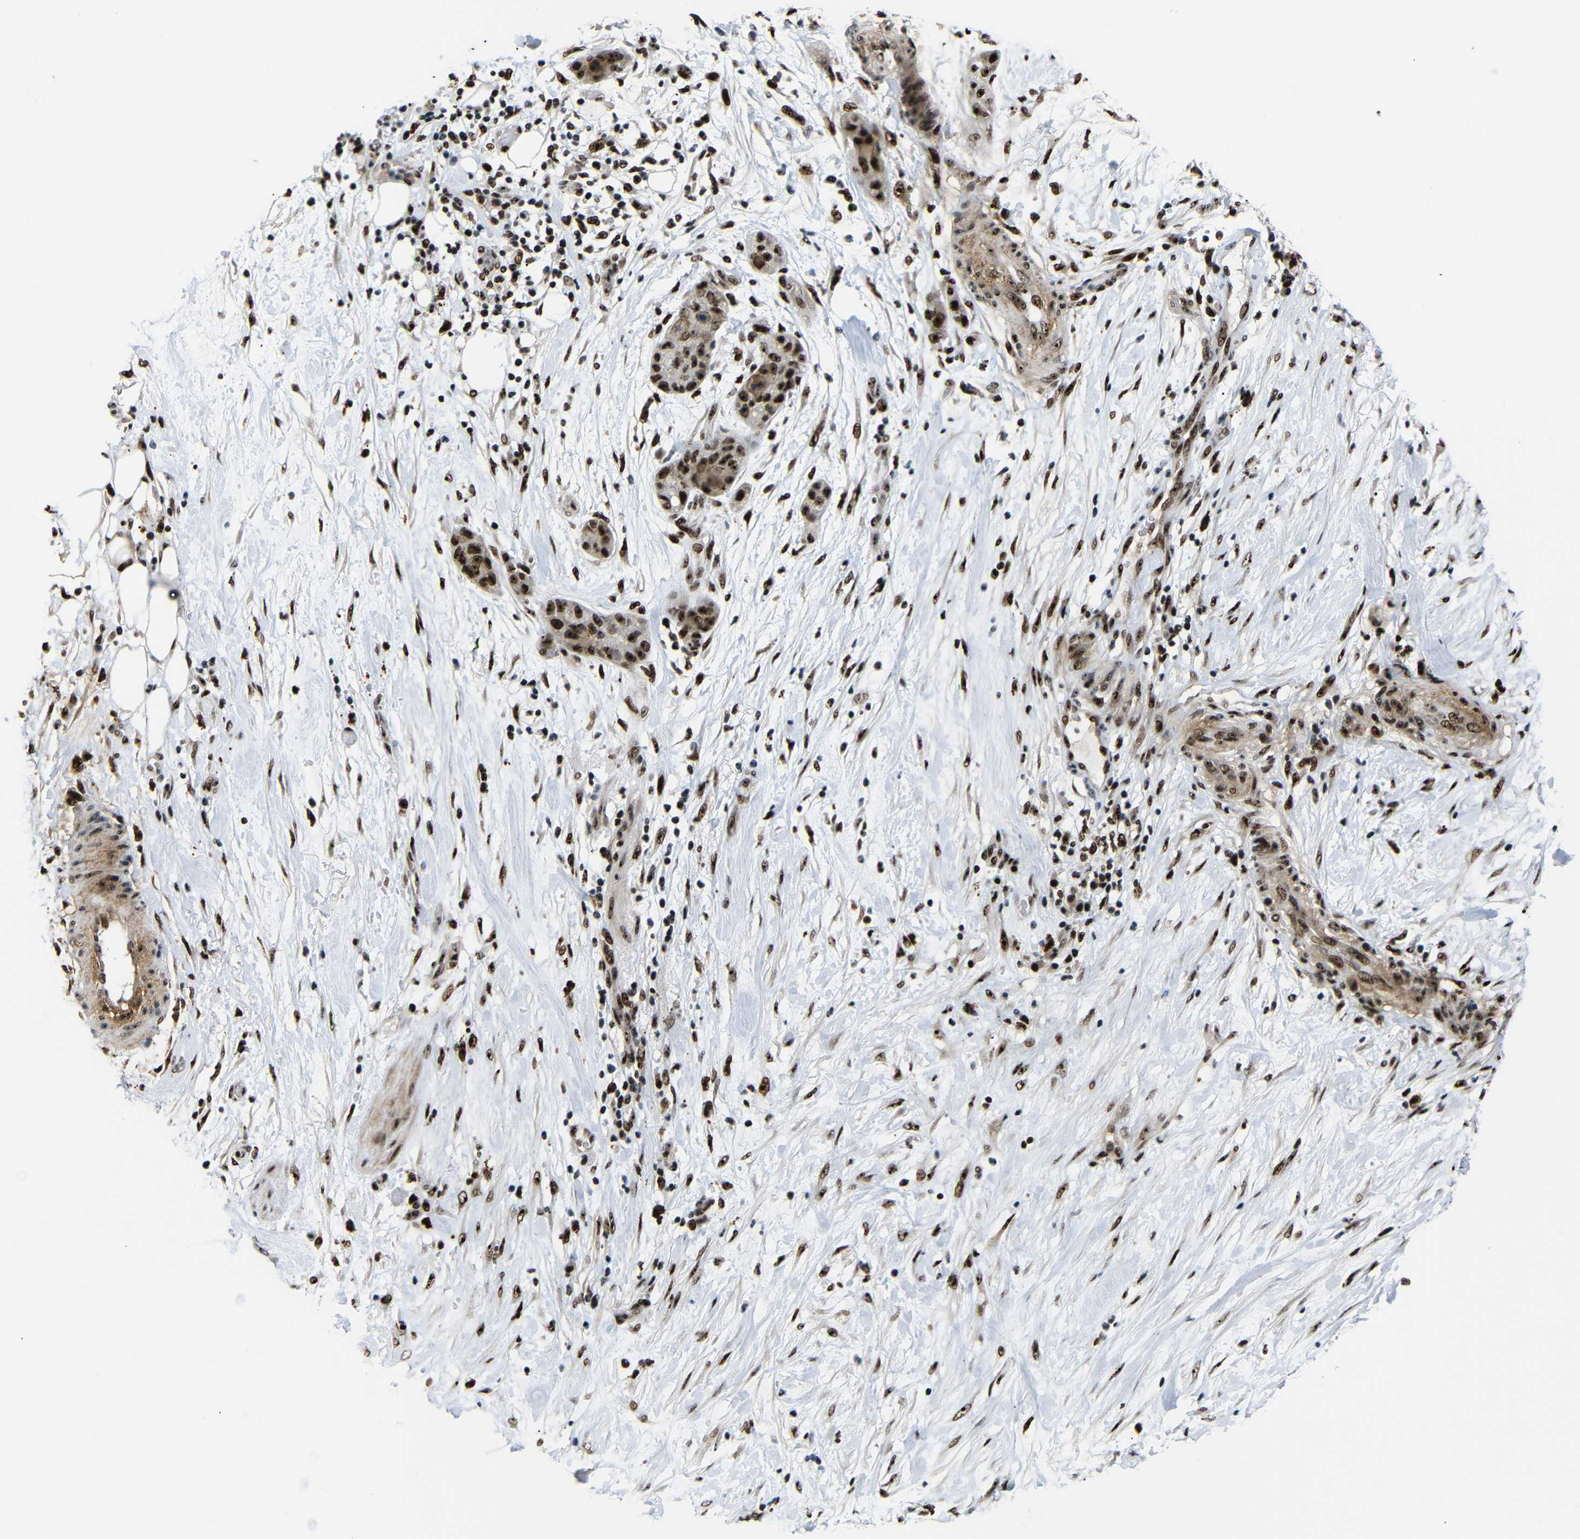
{"staining": {"intensity": "strong", "quantity": ">75%", "location": "nuclear"}, "tissue": "pancreatic cancer", "cell_type": "Tumor cells", "image_type": "cancer", "snomed": [{"axis": "morphology", "description": "Adenocarcinoma, NOS"}, {"axis": "topography", "description": "Pancreas"}], "caption": "There is high levels of strong nuclear staining in tumor cells of adenocarcinoma (pancreatic), as demonstrated by immunohistochemical staining (brown color).", "gene": "SETDB2", "patient": {"sex": "female", "age": 78}}